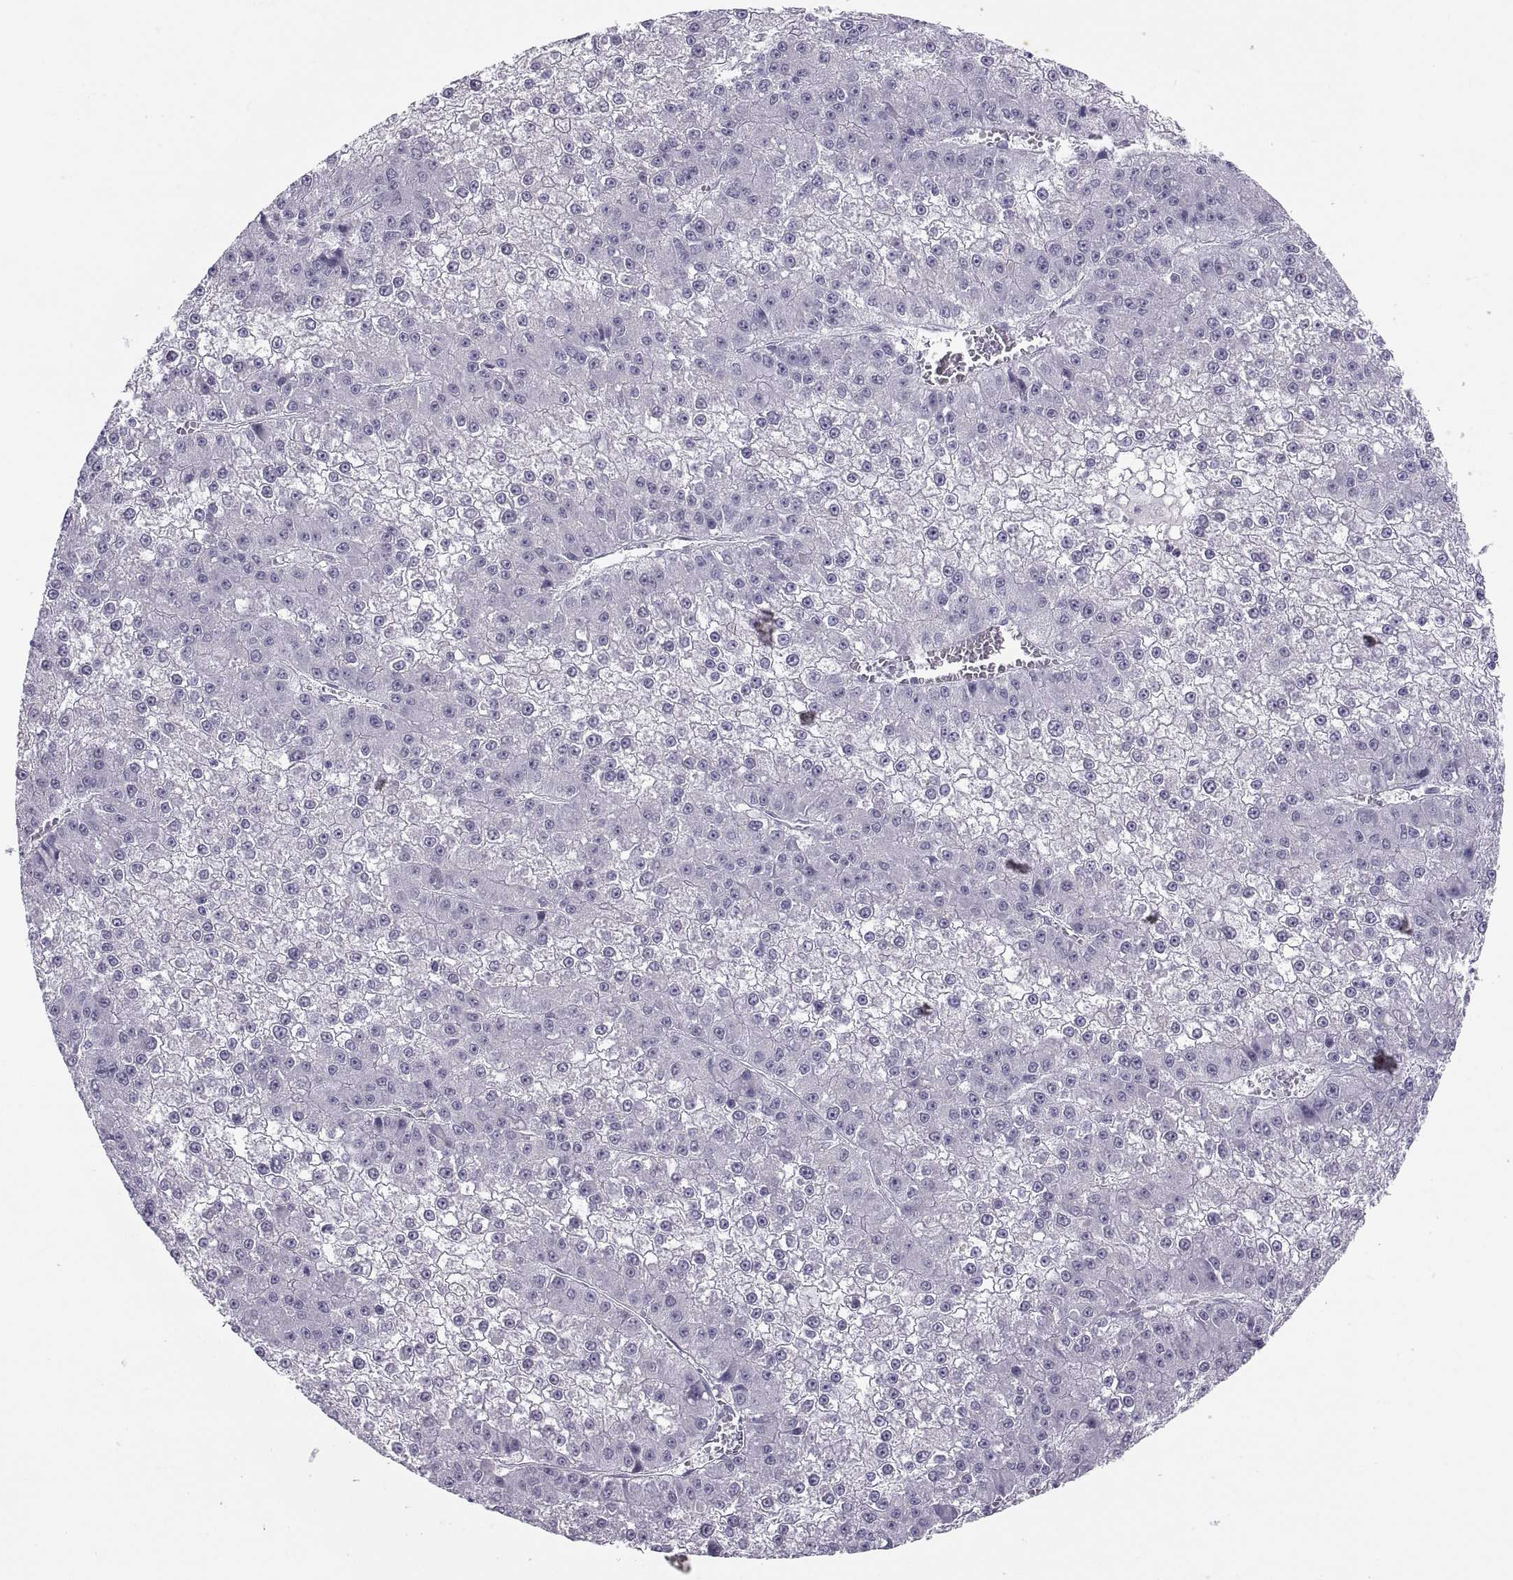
{"staining": {"intensity": "negative", "quantity": "none", "location": "none"}, "tissue": "liver cancer", "cell_type": "Tumor cells", "image_type": "cancer", "snomed": [{"axis": "morphology", "description": "Carcinoma, Hepatocellular, NOS"}, {"axis": "topography", "description": "Liver"}], "caption": "A photomicrograph of hepatocellular carcinoma (liver) stained for a protein displays no brown staining in tumor cells.", "gene": "C3orf22", "patient": {"sex": "female", "age": 73}}